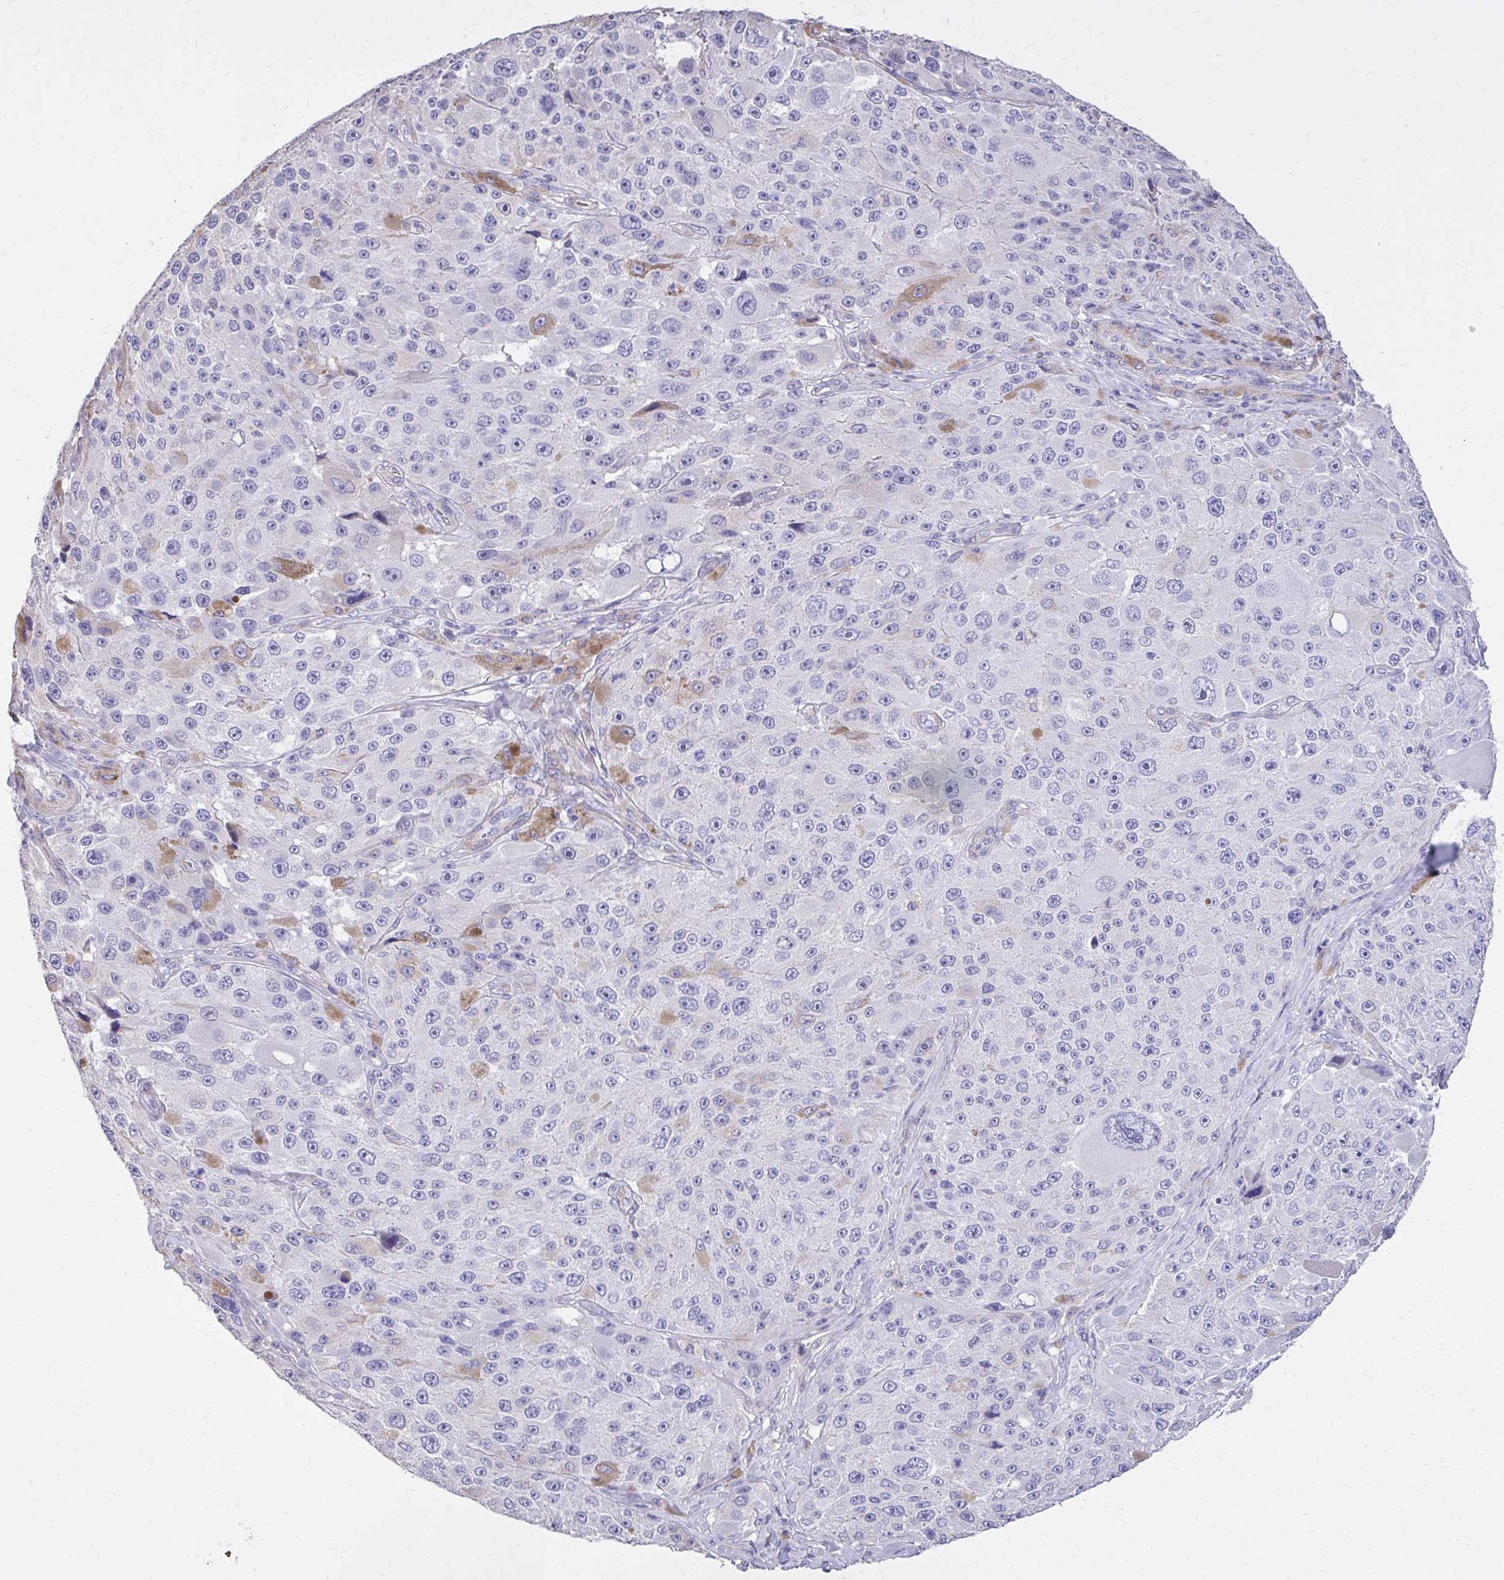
{"staining": {"intensity": "moderate", "quantity": "<25%", "location": "cytoplasmic/membranous"}, "tissue": "melanoma", "cell_type": "Tumor cells", "image_type": "cancer", "snomed": [{"axis": "morphology", "description": "Malignant melanoma, Metastatic site"}, {"axis": "topography", "description": "Lymph node"}], "caption": "Melanoma stained for a protein (brown) shows moderate cytoplasmic/membranous positive expression in approximately <25% of tumor cells.", "gene": "EPB41L1", "patient": {"sex": "male", "age": 62}}